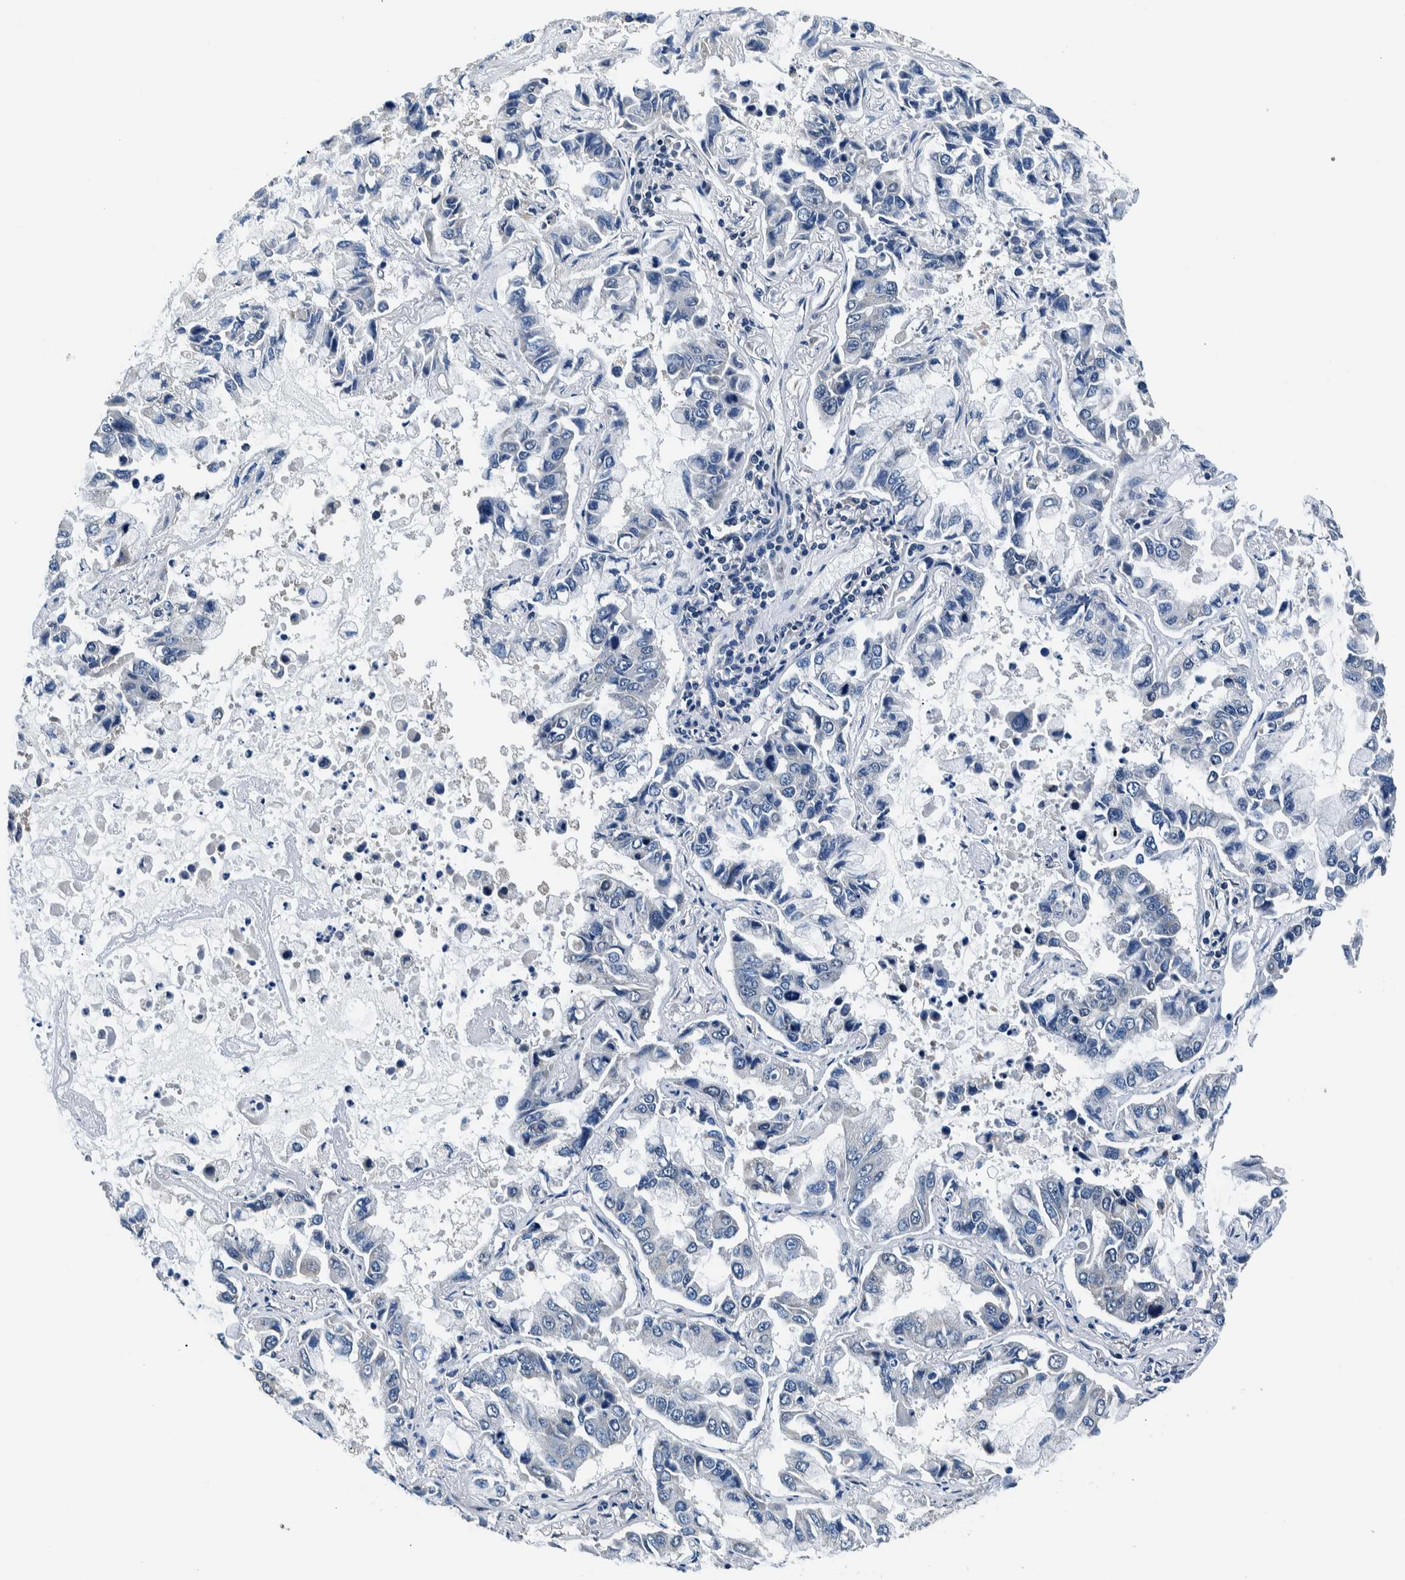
{"staining": {"intensity": "negative", "quantity": "none", "location": "none"}, "tissue": "lung cancer", "cell_type": "Tumor cells", "image_type": "cancer", "snomed": [{"axis": "morphology", "description": "Adenocarcinoma, NOS"}, {"axis": "topography", "description": "Lung"}], "caption": "Image shows no significant protein positivity in tumor cells of lung cancer (adenocarcinoma). The staining was performed using DAB (3,3'-diaminobenzidine) to visualize the protein expression in brown, while the nuclei were stained in blue with hematoxylin (Magnification: 20x).", "gene": "NIBAN2", "patient": {"sex": "male", "age": 64}}